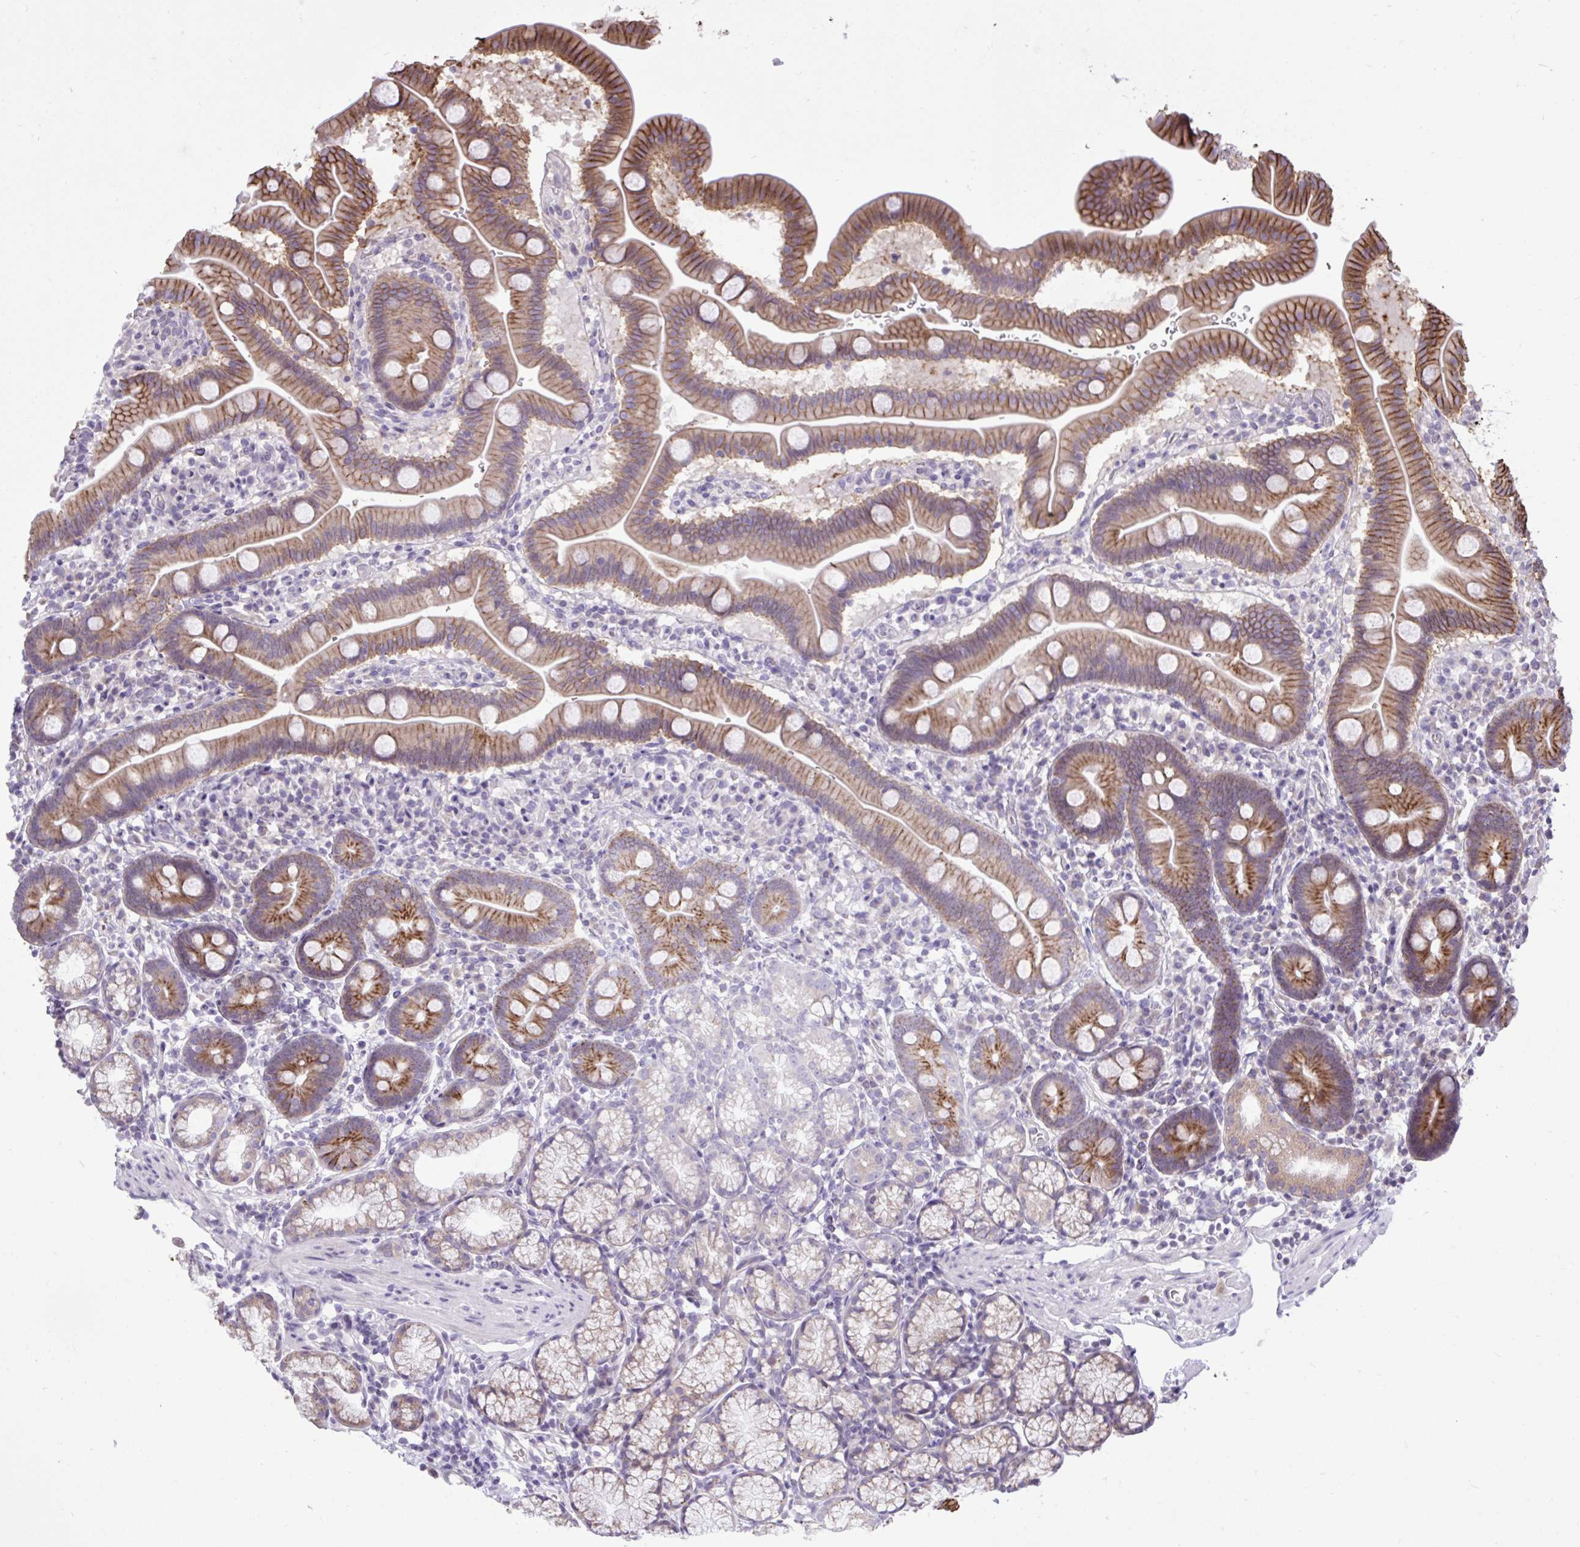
{"staining": {"intensity": "moderate", "quantity": ">75%", "location": "cytoplasmic/membranous"}, "tissue": "duodenum", "cell_type": "Glandular cells", "image_type": "normal", "snomed": [{"axis": "morphology", "description": "Normal tissue, NOS"}, {"axis": "topography", "description": "Duodenum"}], "caption": "High-magnification brightfield microscopy of normal duodenum stained with DAB (3,3'-diaminobenzidine) (brown) and counterstained with hematoxylin (blue). glandular cells exhibit moderate cytoplasmic/membranous positivity is present in about>75% of cells.", "gene": "CYP20A1", "patient": {"sex": "male", "age": 59}}